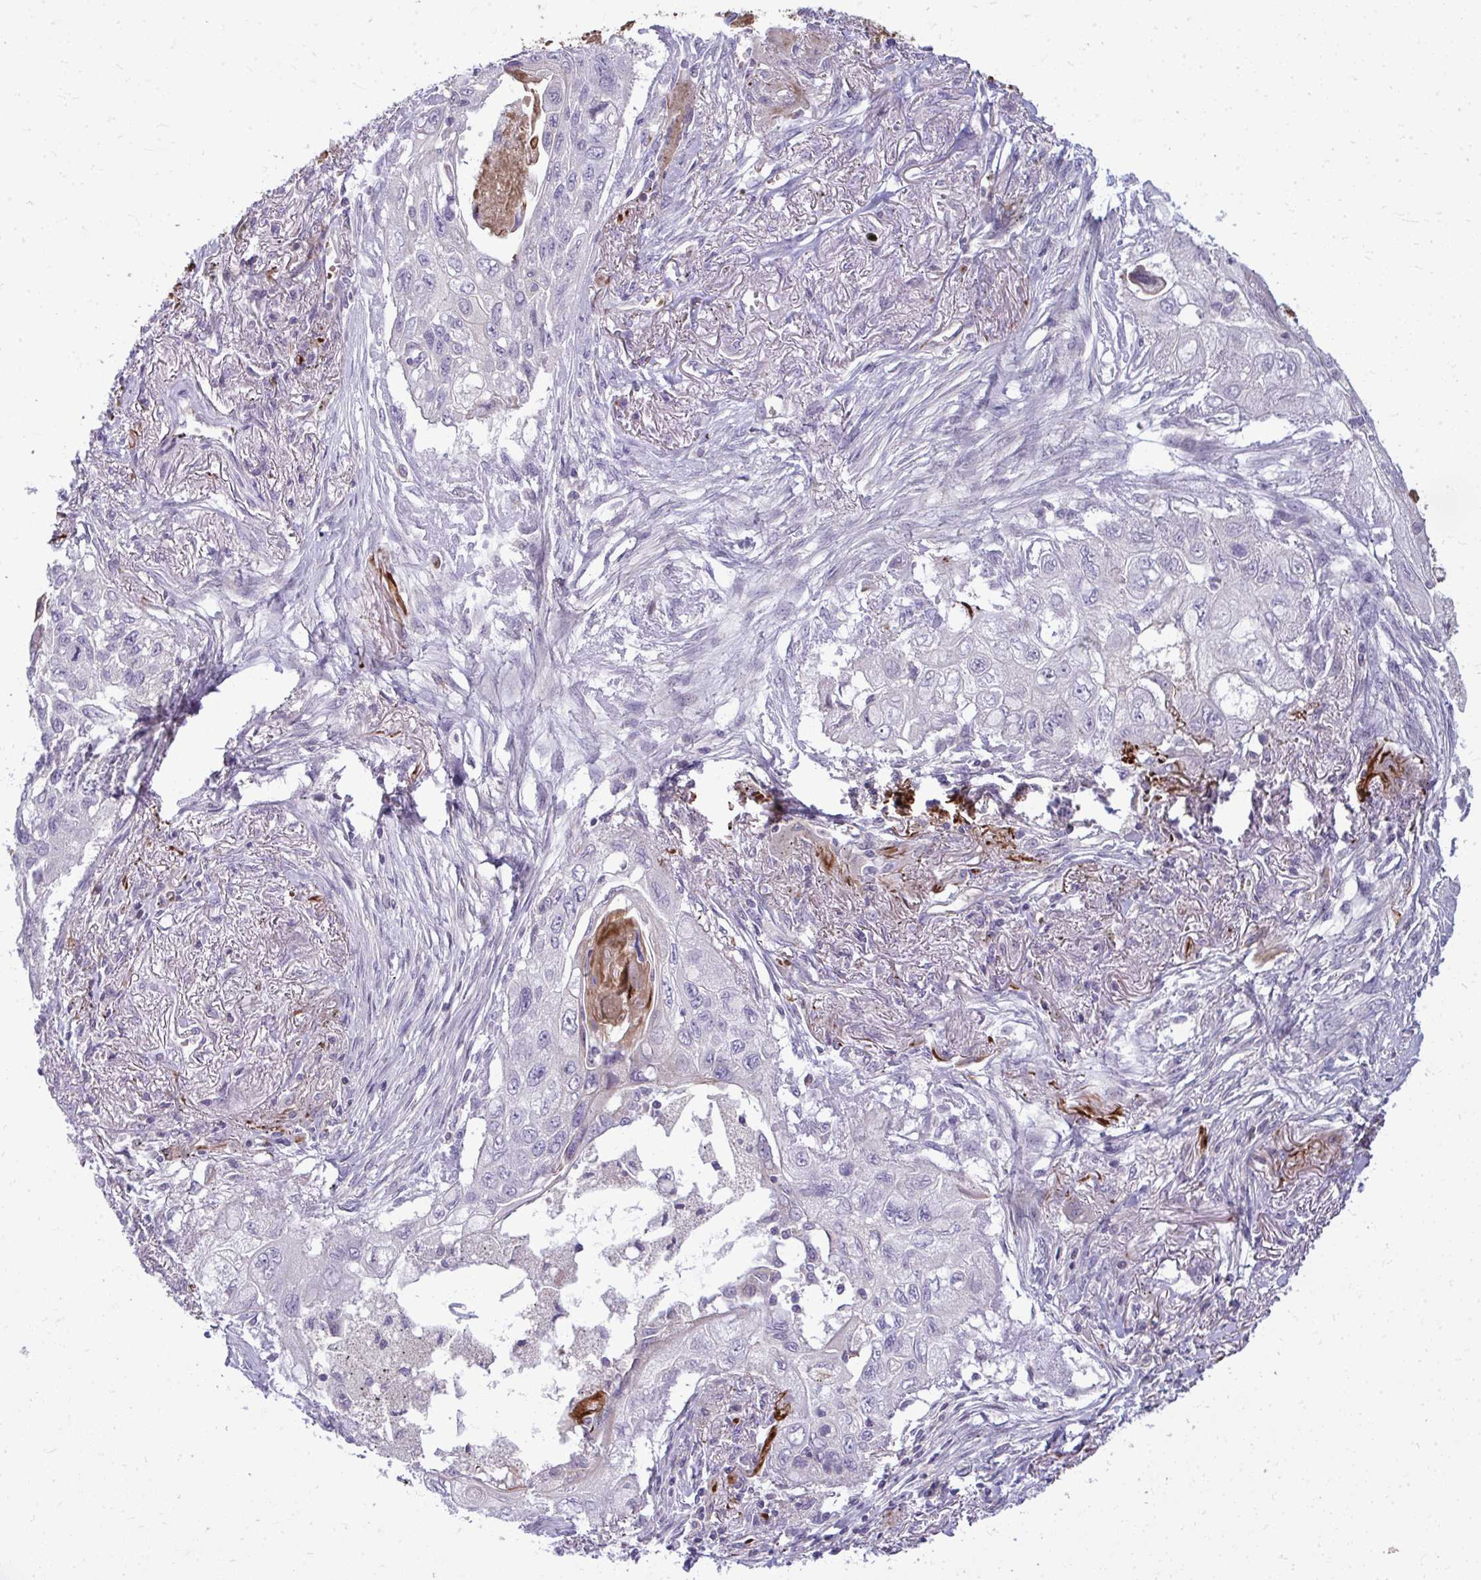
{"staining": {"intensity": "negative", "quantity": "none", "location": "none"}, "tissue": "lung cancer", "cell_type": "Tumor cells", "image_type": "cancer", "snomed": [{"axis": "morphology", "description": "Squamous cell carcinoma, NOS"}, {"axis": "topography", "description": "Lung"}], "caption": "Immunohistochemistry (IHC) of lung squamous cell carcinoma displays no expression in tumor cells. (DAB immunohistochemistry (IHC) with hematoxylin counter stain).", "gene": "SLC14A1", "patient": {"sex": "male", "age": 75}}